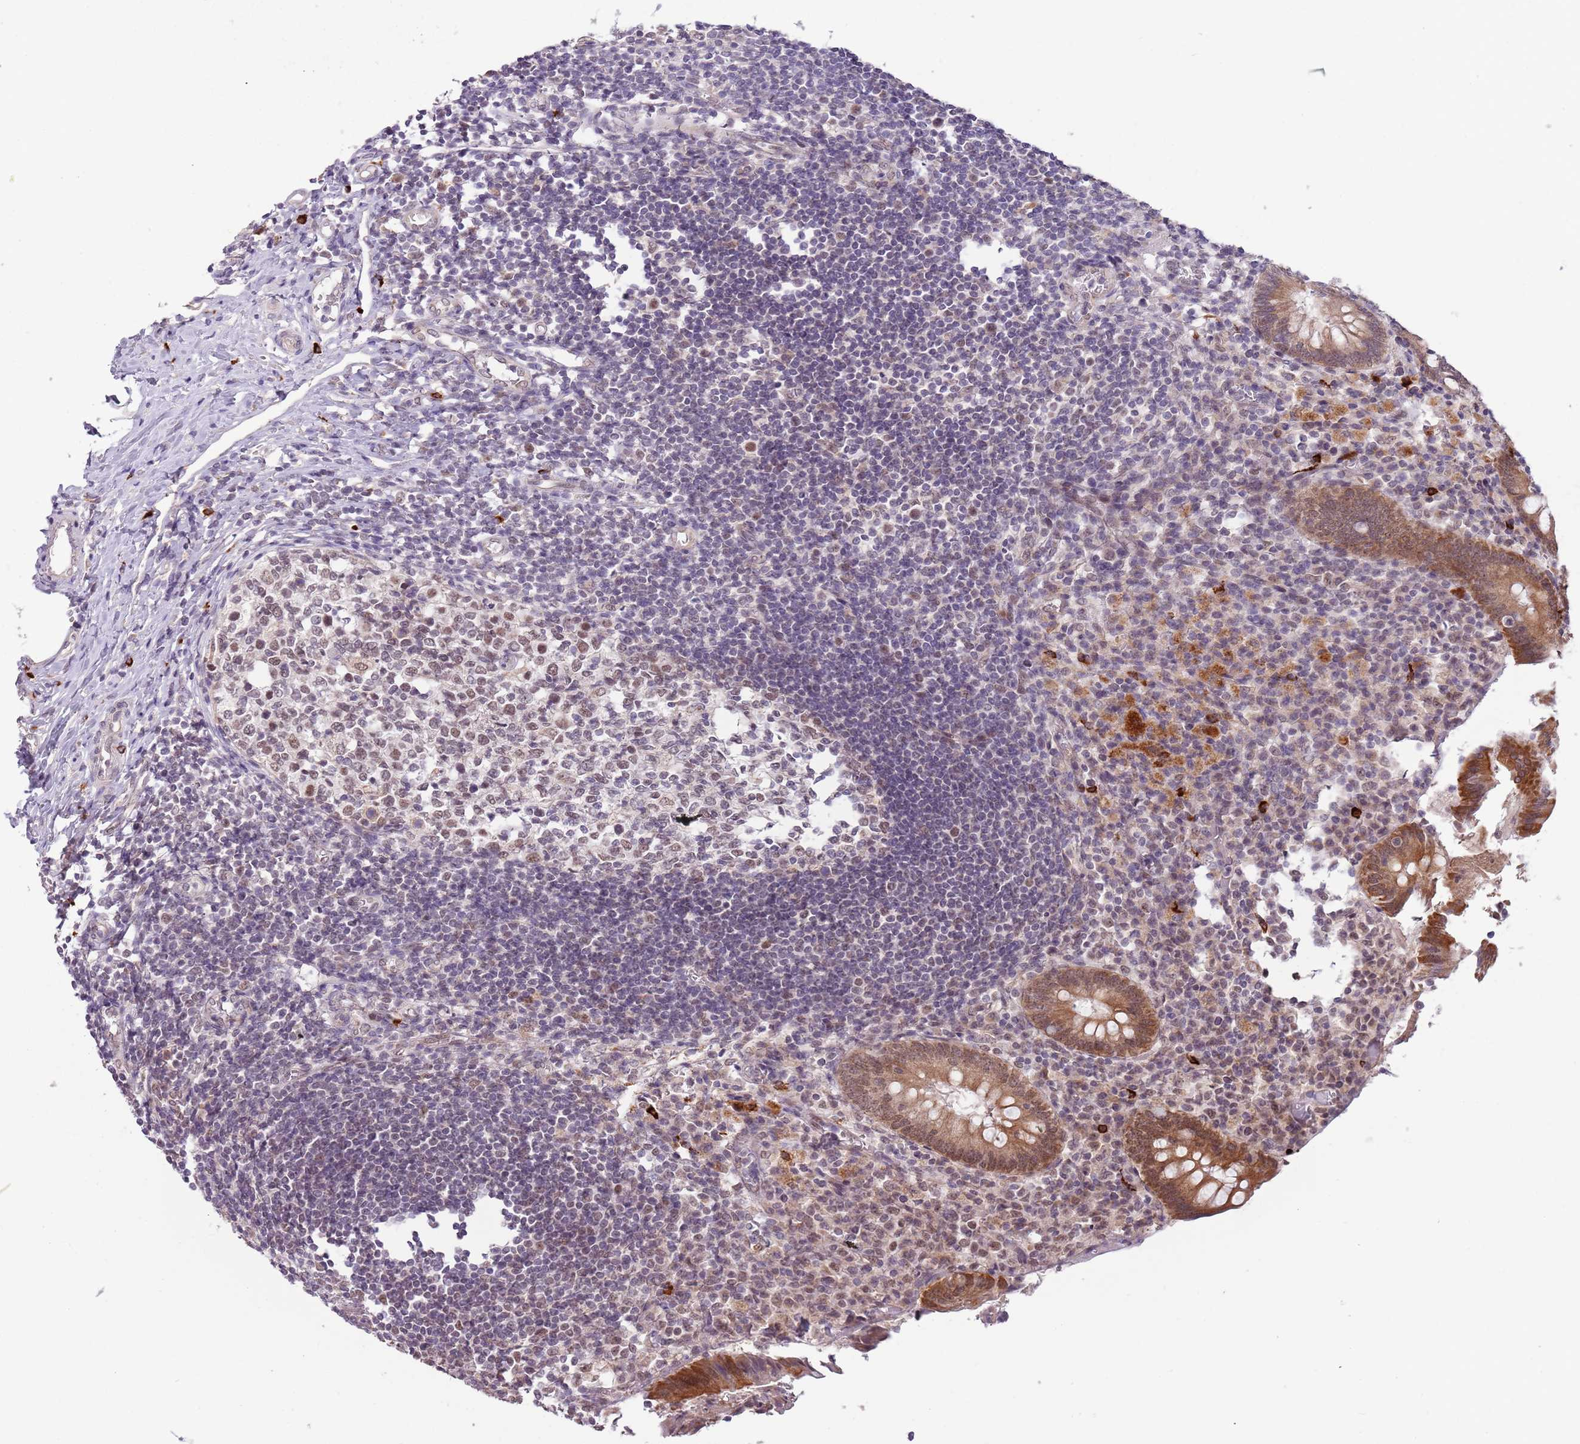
{"staining": {"intensity": "moderate", "quantity": ">75%", "location": "cytoplasmic/membranous,nuclear"}, "tissue": "appendix", "cell_type": "Glandular cells", "image_type": "normal", "snomed": [{"axis": "morphology", "description": "Normal tissue, NOS"}, {"axis": "topography", "description": "Appendix"}], "caption": "Moderate cytoplasmic/membranous,nuclear expression for a protein is present in about >75% of glandular cells of benign appendix using immunohistochemistry (IHC).", "gene": "FAM120AOS", "patient": {"sex": "female", "age": 17}}